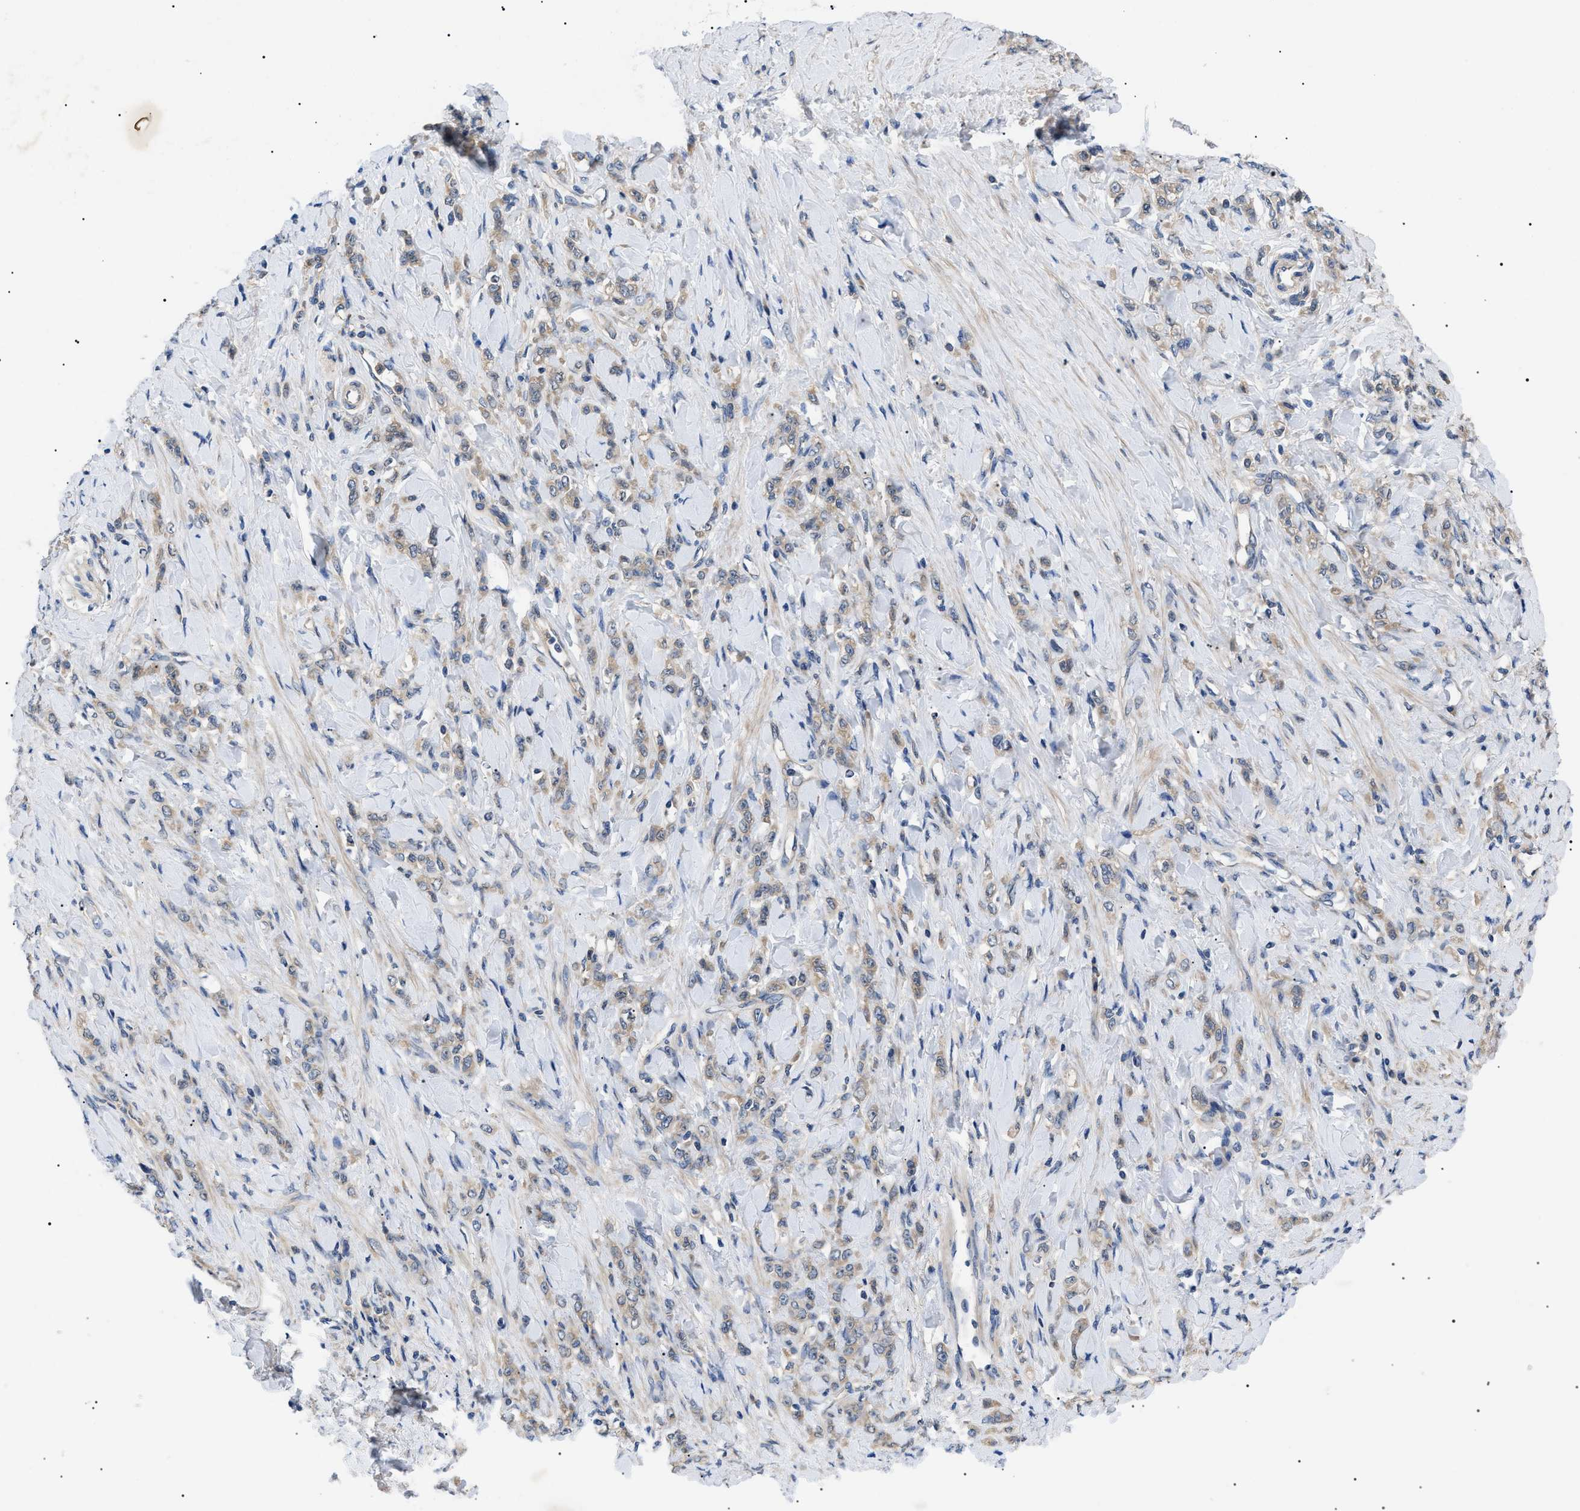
{"staining": {"intensity": "weak", "quantity": ">75%", "location": "cytoplasmic/membranous"}, "tissue": "stomach cancer", "cell_type": "Tumor cells", "image_type": "cancer", "snomed": [{"axis": "morphology", "description": "Adenocarcinoma, NOS"}, {"axis": "topography", "description": "Stomach"}], "caption": "This histopathology image displays IHC staining of adenocarcinoma (stomach), with low weak cytoplasmic/membranous positivity in approximately >75% of tumor cells.", "gene": "RIPK1", "patient": {"sex": "male", "age": 82}}